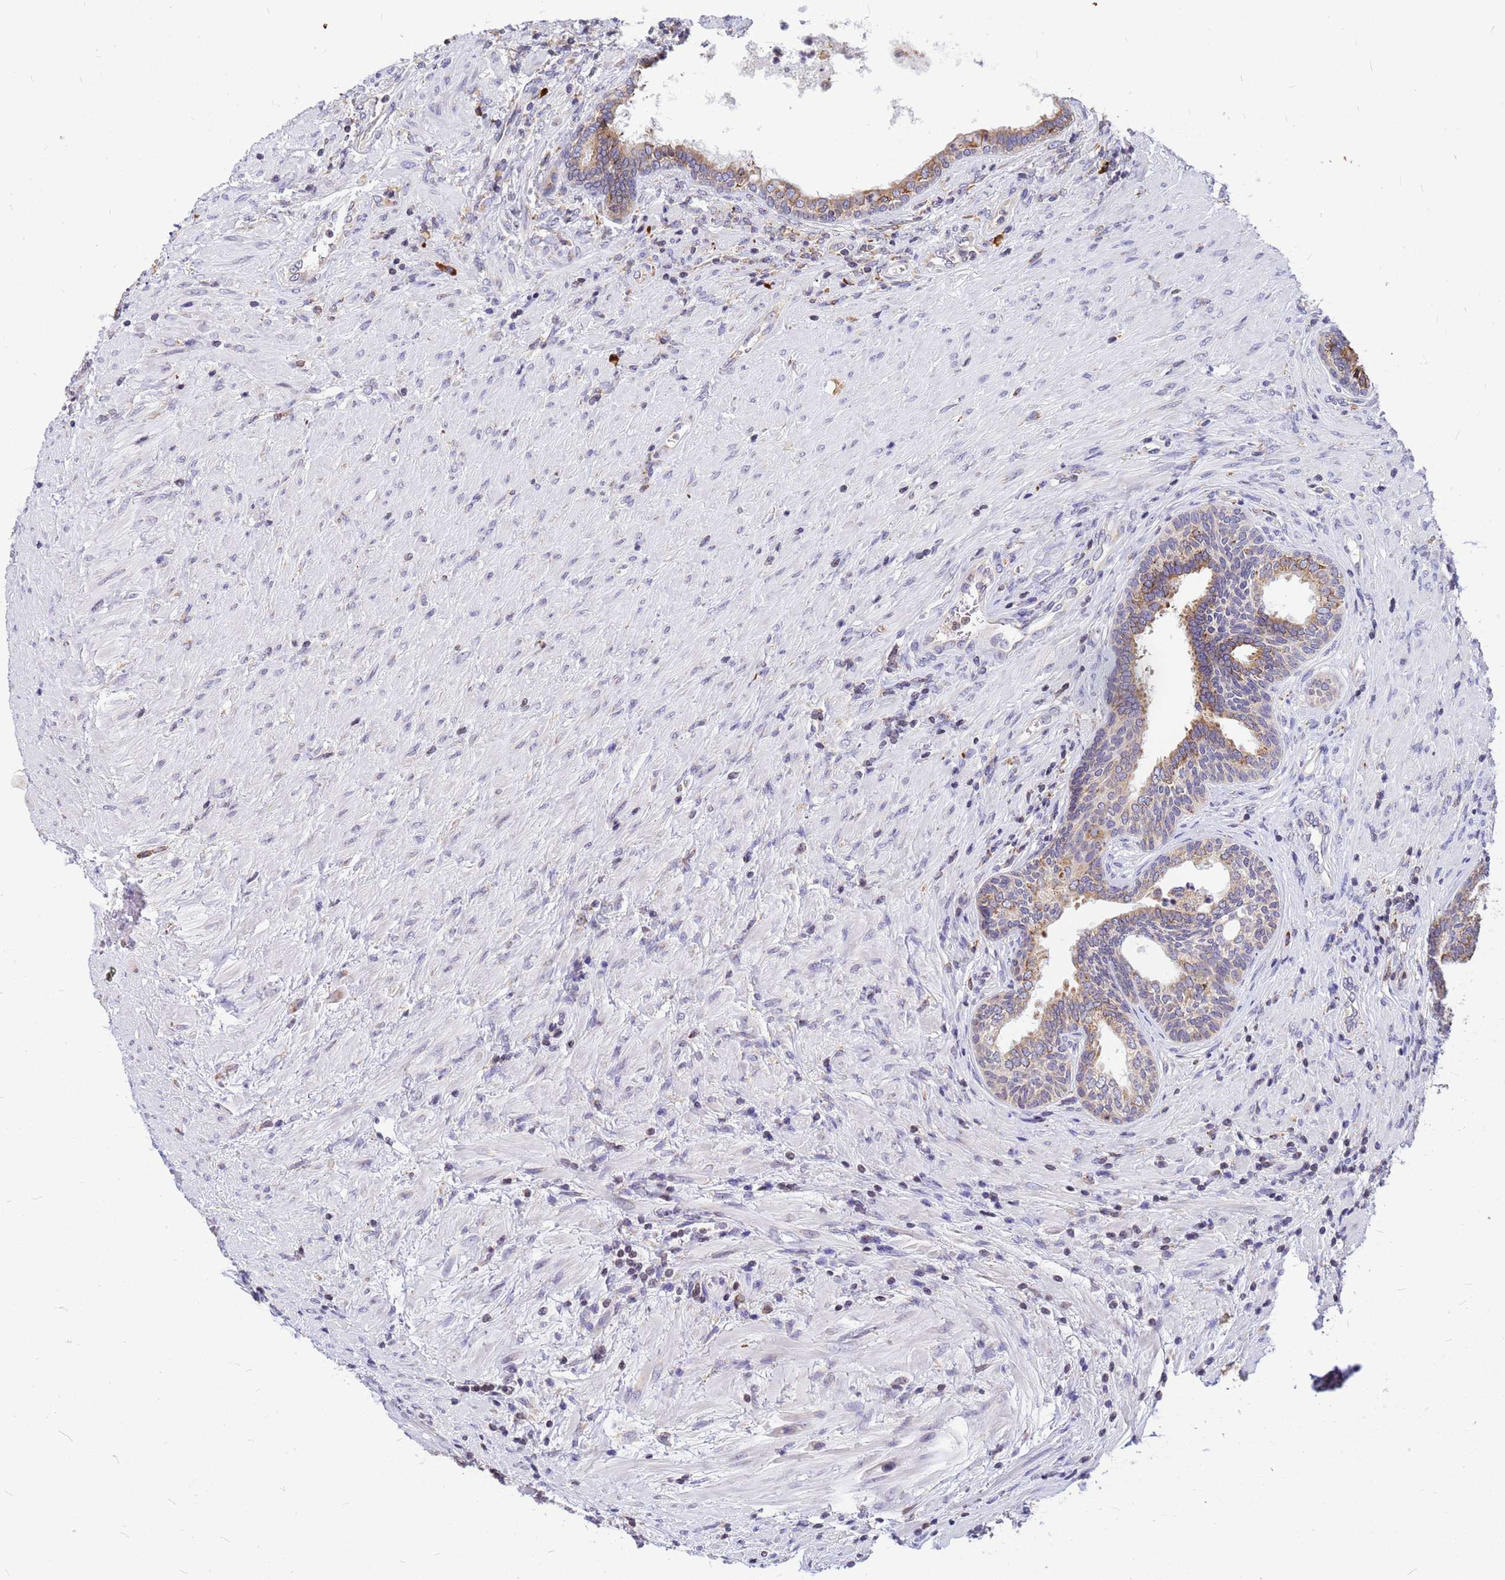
{"staining": {"intensity": "moderate", "quantity": "25%-75%", "location": "cytoplasmic/membranous"}, "tissue": "prostate", "cell_type": "Glandular cells", "image_type": "normal", "snomed": [{"axis": "morphology", "description": "Normal tissue, NOS"}, {"axis": "topography", "description": "Prostate"}], "caption": "Immunohistochemical staining of normal prostate demonstrates 25%-75% levels of moderate cytoplasmic/membranous protein positivity in approximately 25%-75% of glandular cells.", "gene": "SSR4", "patient": {"sex": "male", "age": 76}}